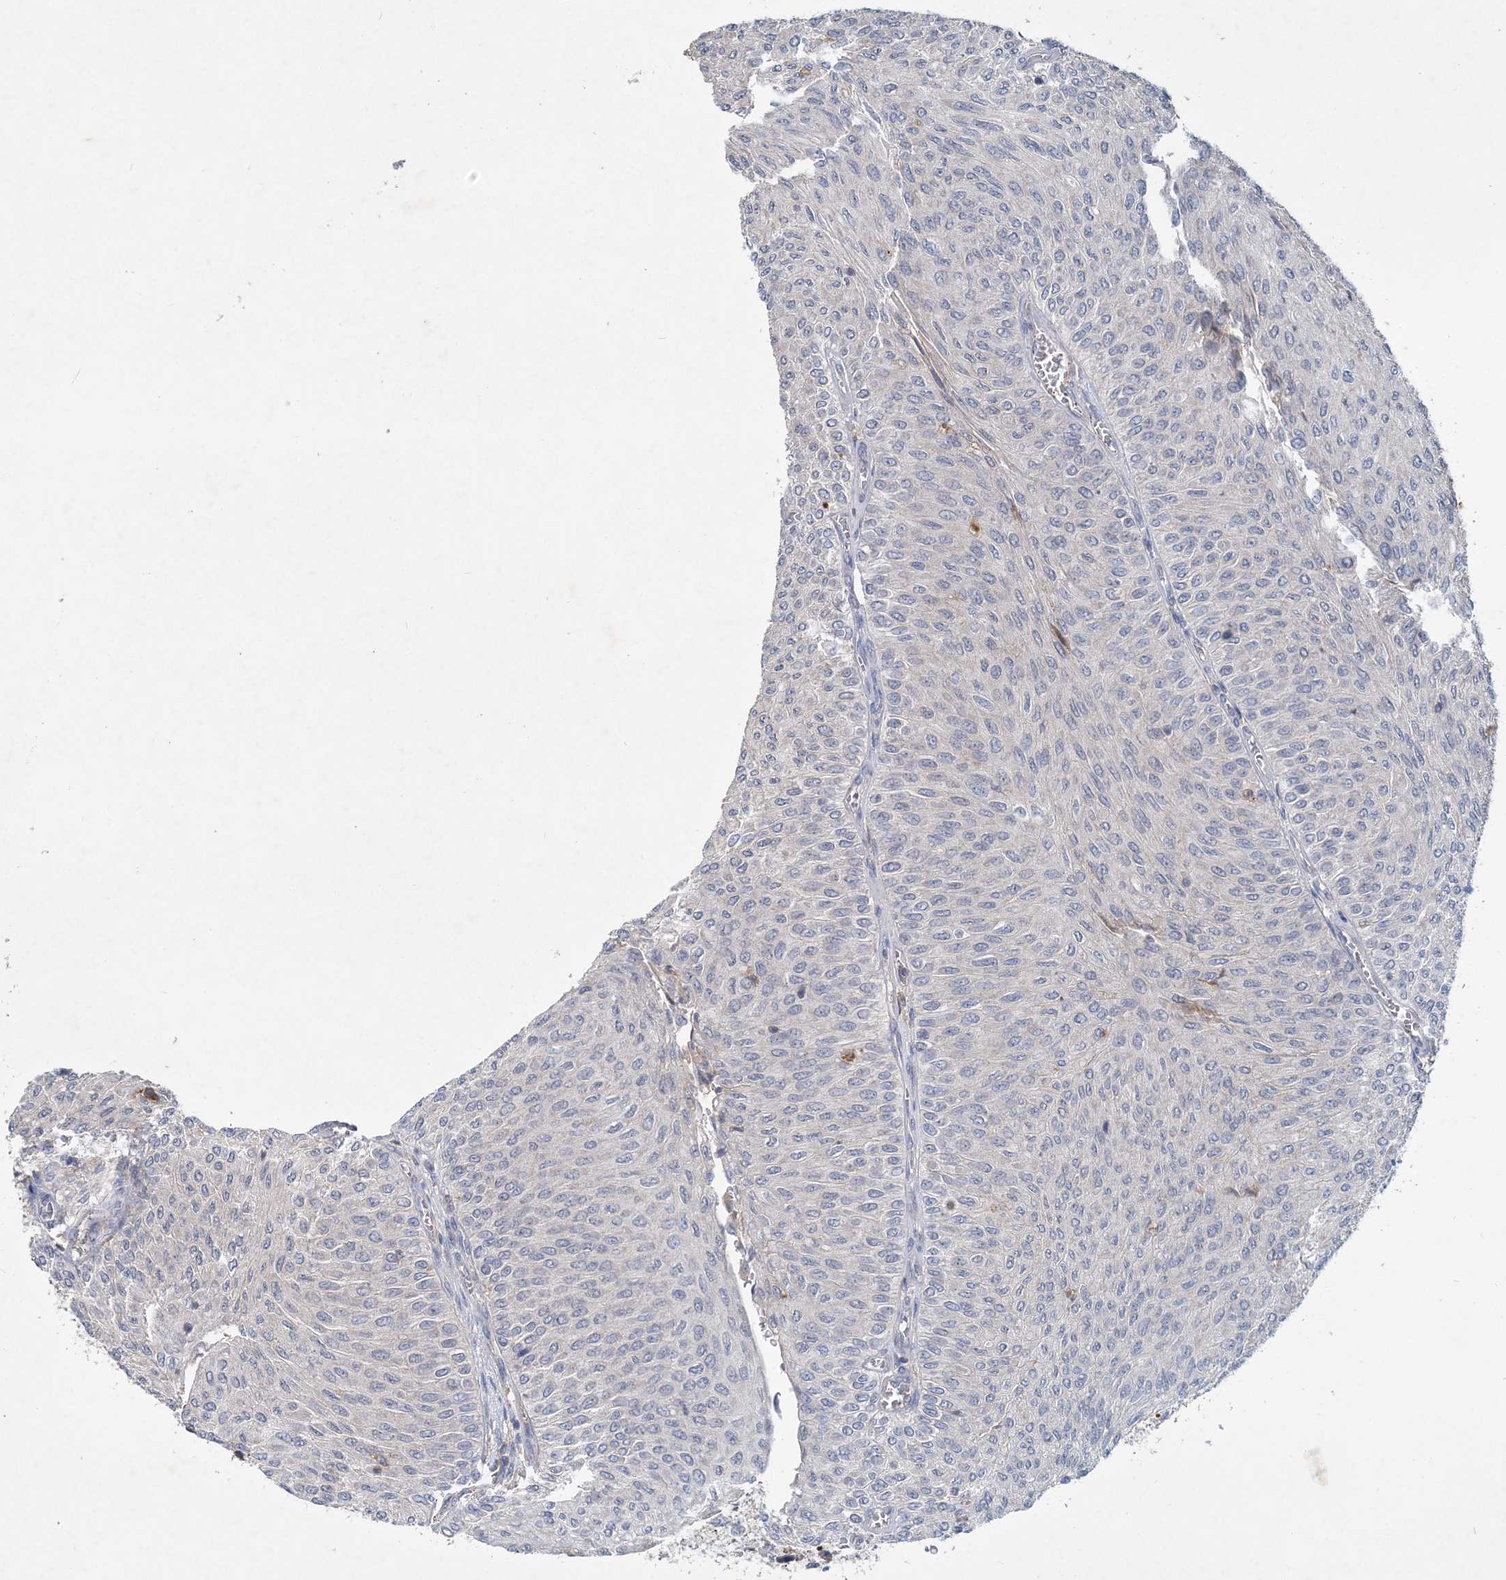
{"staining": {"intensity": "negative", "quantity": "none", "location": "none"}, "tissue": "urothelial cancer", "cell_type": "Tumor cells", "image_type": "cancer", "snomed": [{"axis": "morphology", "description": "Urothelial carcinoma, Low grade"}, {"axis": "topography", "description": "Urinary bladder"}], "caption": "Tumor cells are negative for brown protein staining in urothelial cancer.", "gene": "RNF25", "patient": {"sex": "male", "age": 78}}